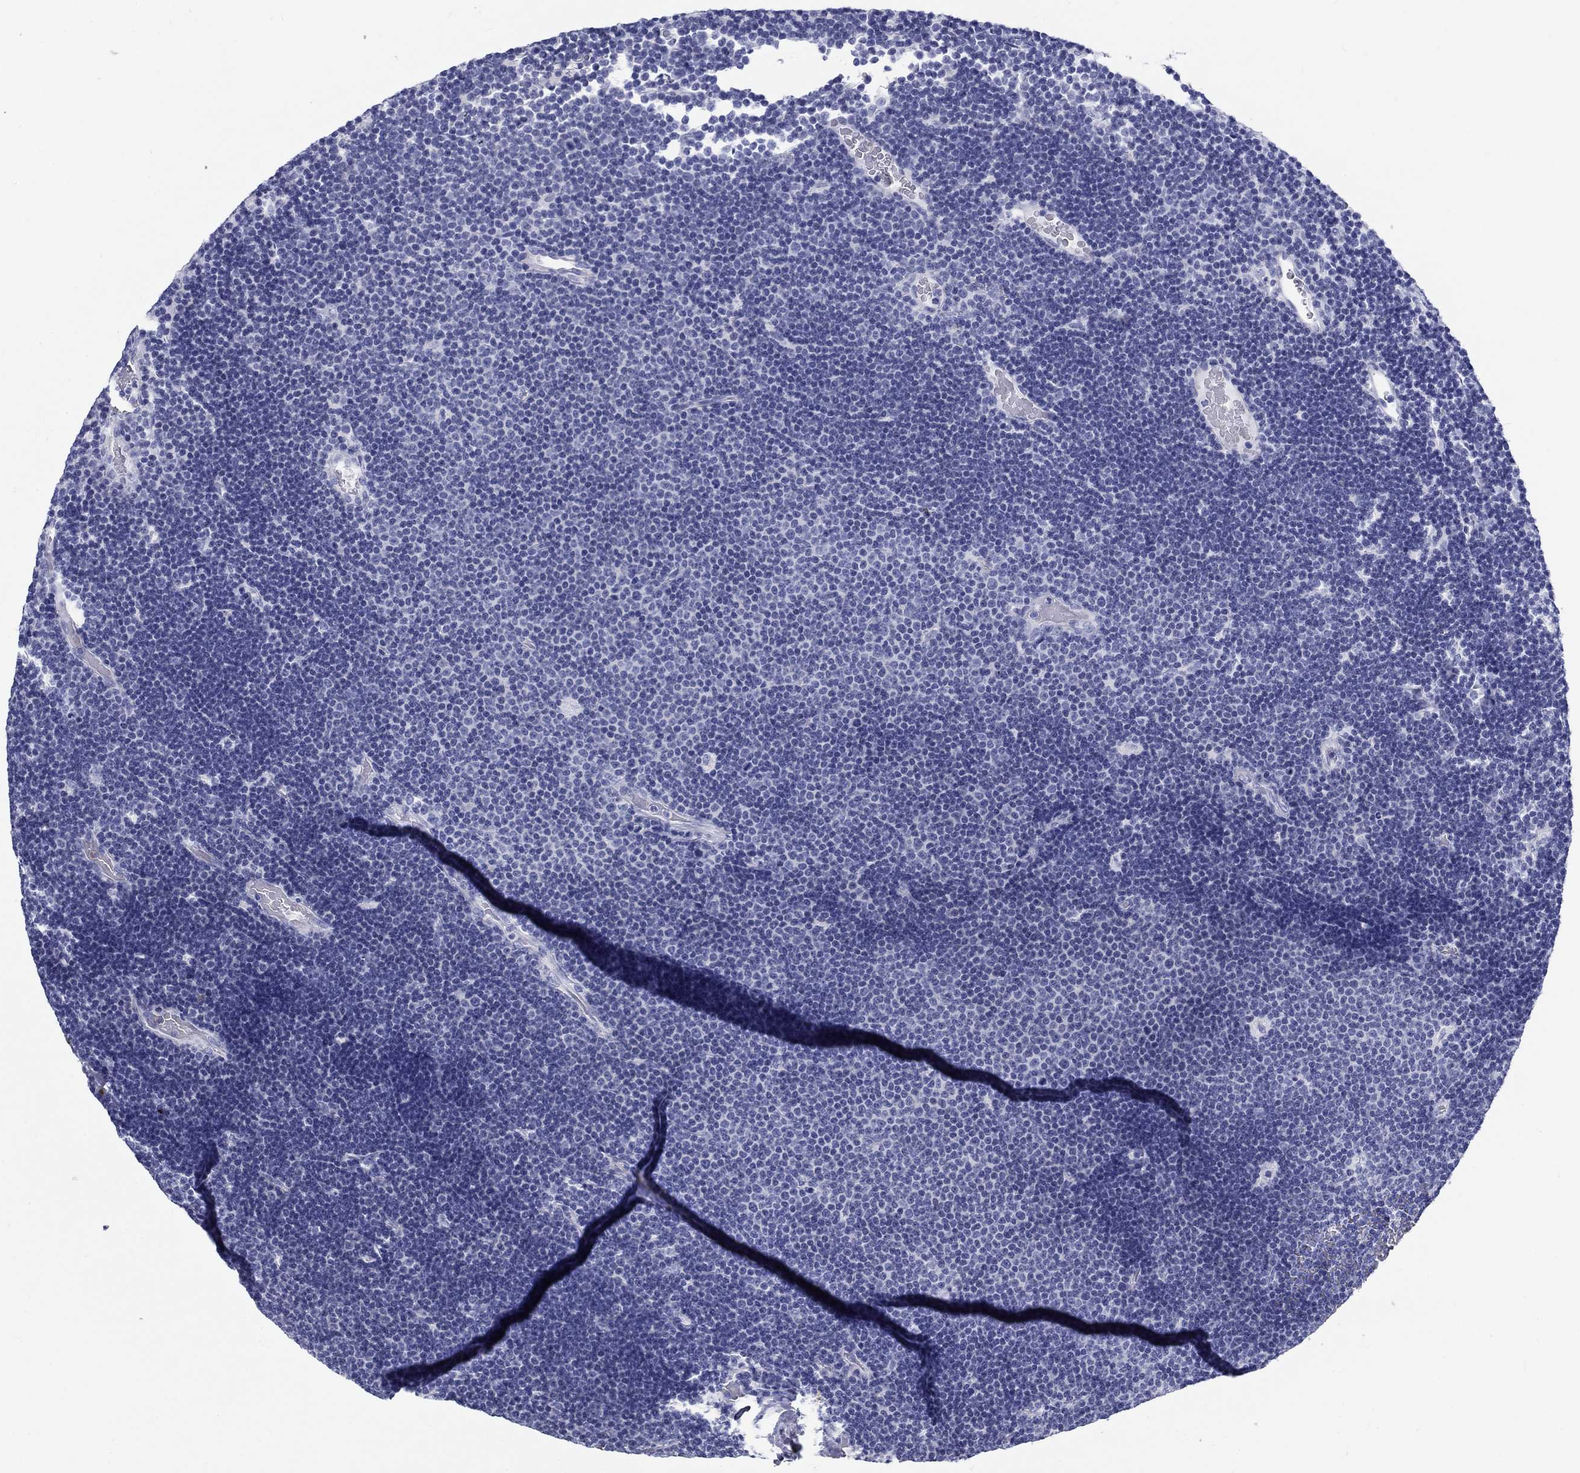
{"staining": {"intensity": "negative", "quantity": "none", "location": "none"}, "tissue": "lymphoma", "cell_type": "Tumor cells", "image_type": "cancer", "snomed": [{"axis": "morphology", "description": "Malignant lymphoma, non-Hodgkin's type, Low grade"}, {"axis": "topography", "description": "Brain"}], "caption": "A micrograph of malignant lymphoma, non-Hodgkin's type (low-grade) stained for a protein displays no brown staining in tumor cells.", "gene": "CD40LG", "patient": {"sex": "female", "age": 66}}